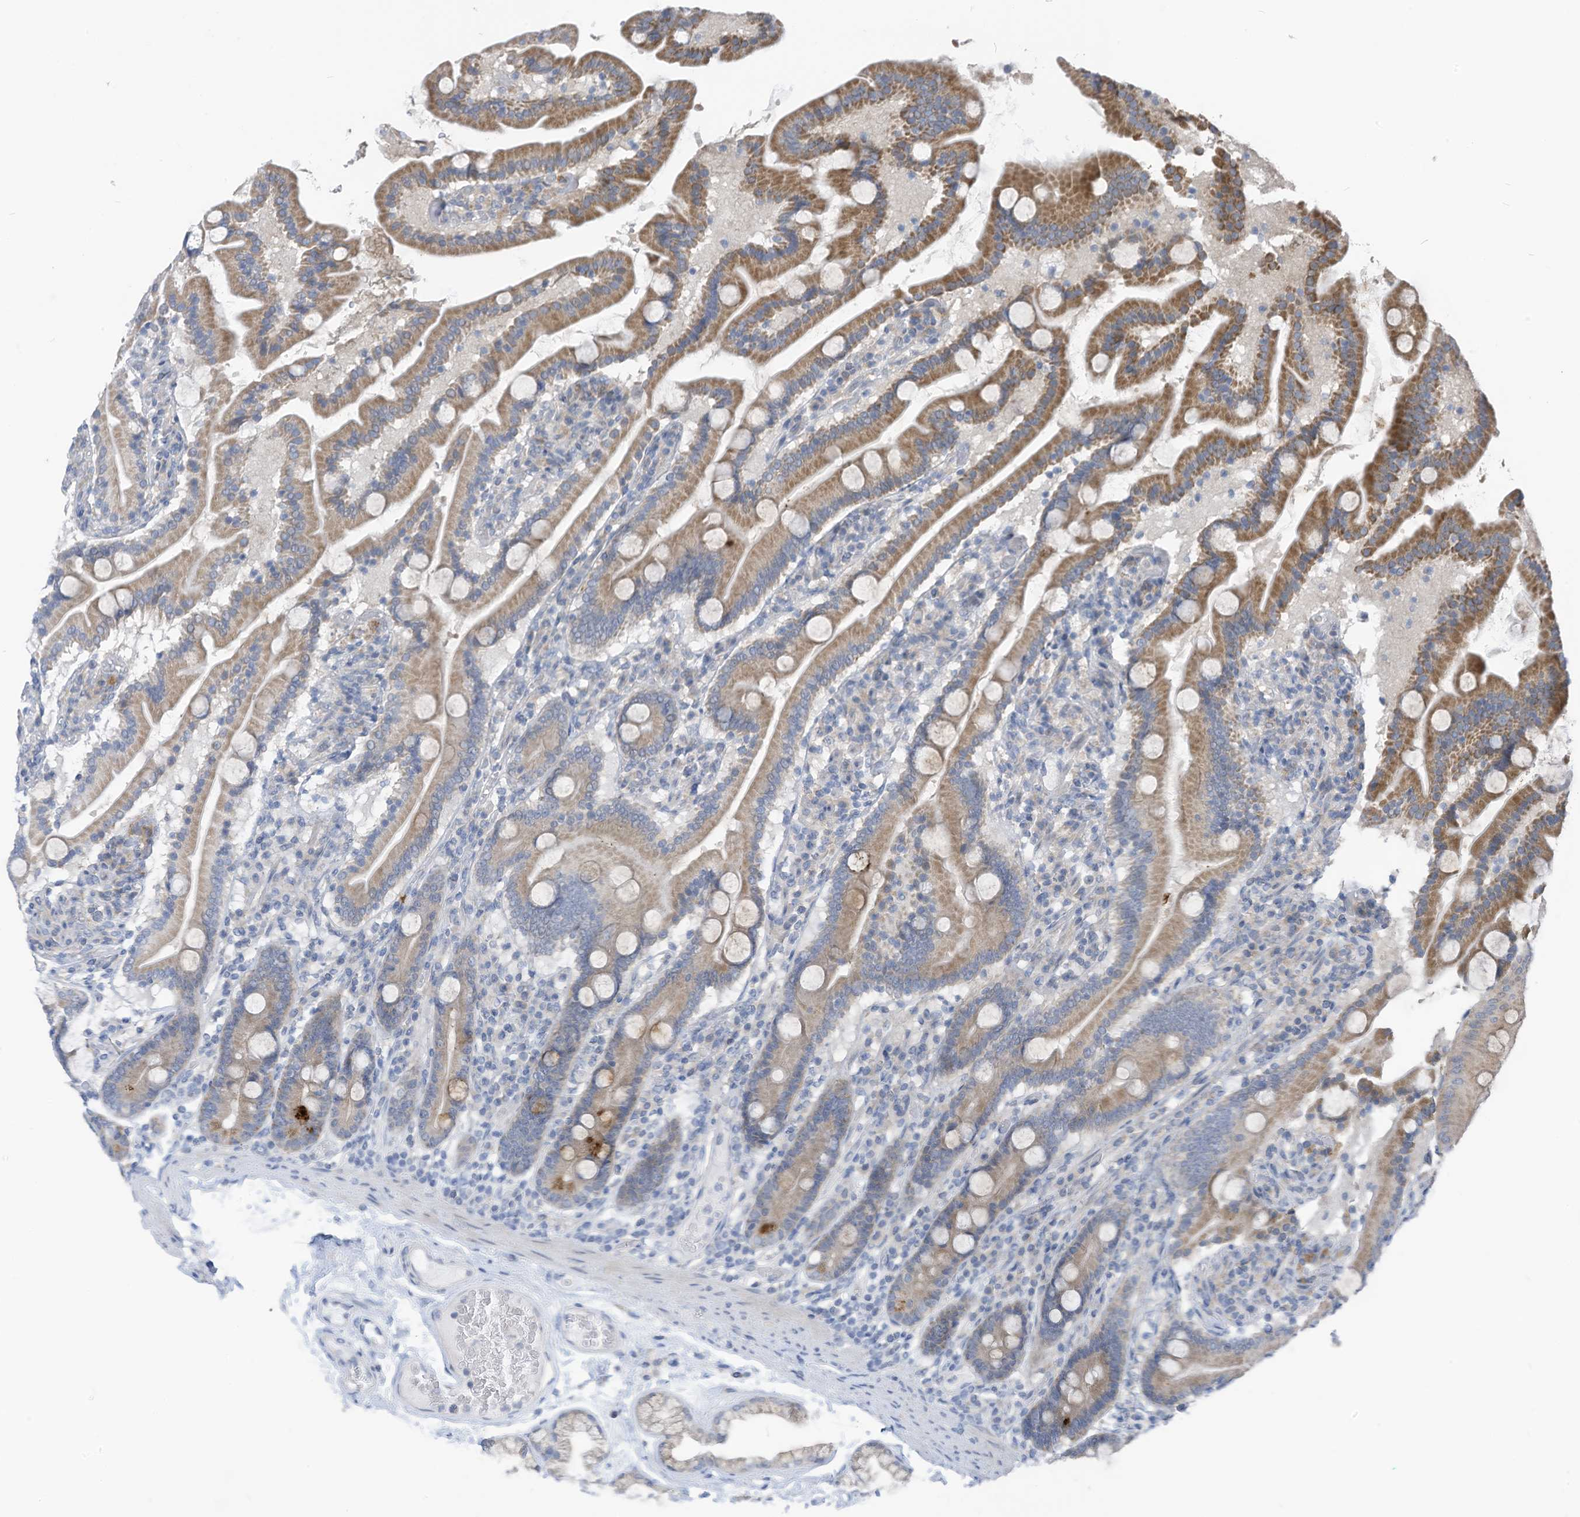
{"staining": {"intensity": "moderate", "quantity": ">75%", "location": "cytoplasmic/membranous"}, "tissue": "duodenum", "cell_type": "Glandular cells", "image_type": "normal", "snomed": [{"axis": "morphology", "description": "Normal tissue, NOS"}, {"axis": "topography", "description": "Duodenum"}], "caption": "Normal duodenum was stained to show a protein in brown. There is medium levels of moderate cytoplasmic/membranous staining in about >75% of glandular cells. The staining was performed using DAB (3,3'-diaminobenzidine), with brown indicating positive protein expression. Nuclei are stained blue with hematoxylin.", "gene": "LDAH", "patient": {"sex": "male", "age": 55}}